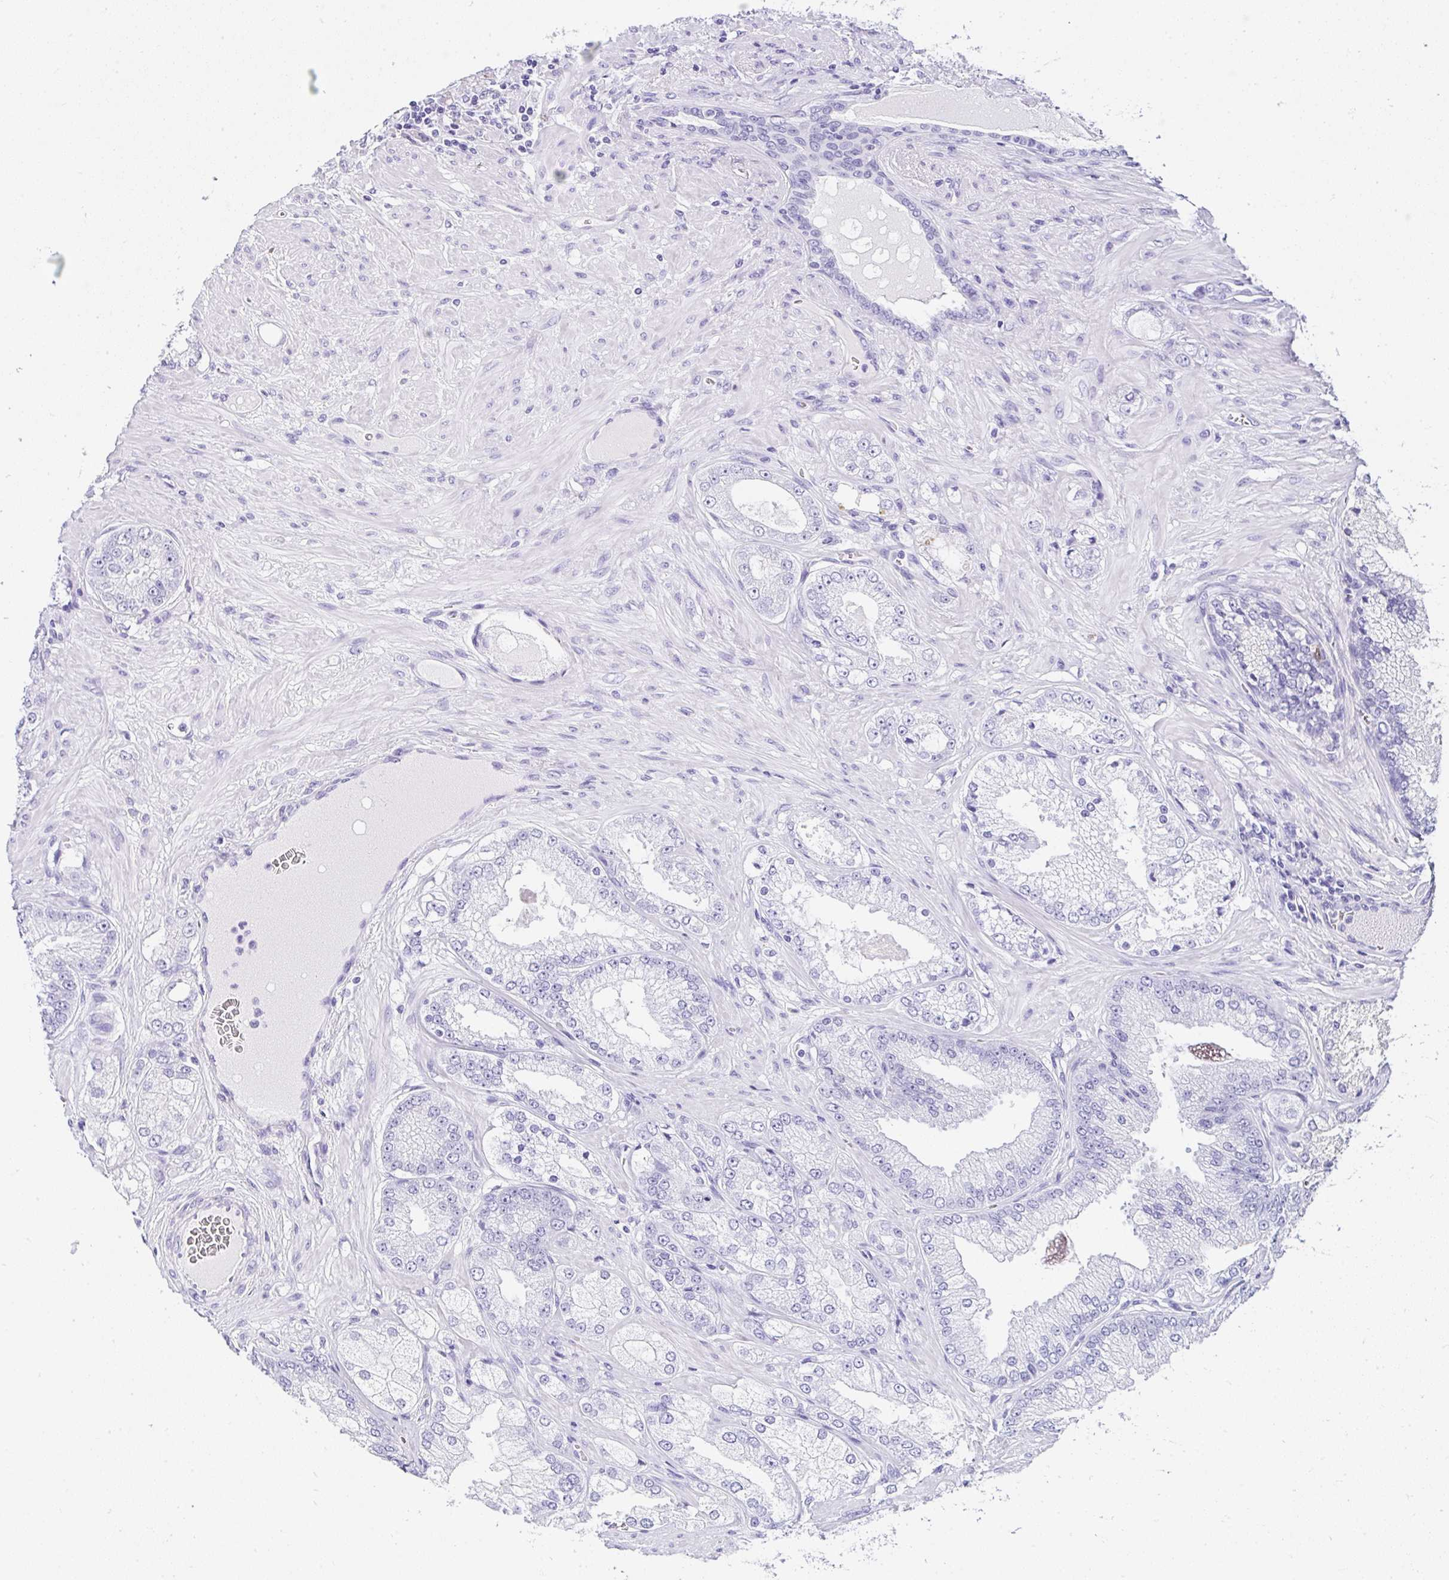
{"staining": {"intensity": "negative", "quantity": "none", "location": "none"}, "tissue": "prostate cancer", "cell_type": "Tumor cells", "image_type": "cancer", "snomed": [{"axis": "morphology", "description": "Normal tissue, NOS"}, {"axis": "morphology", "description": "Adenocarcinoma, High grade"}, {"axis": "topography", "description": "Prostate"}, {"axis": "topography", "description": "Peripheral nerve tissue"}], "caption": "This is an immunohistochemistry (IHC) histopathology image of prostate cancer (high-grade adenocarcinoma). There is no expression in tumor cells.", "gene": "SERPINB3", "patient": {"sex": "male", "age": 68}}